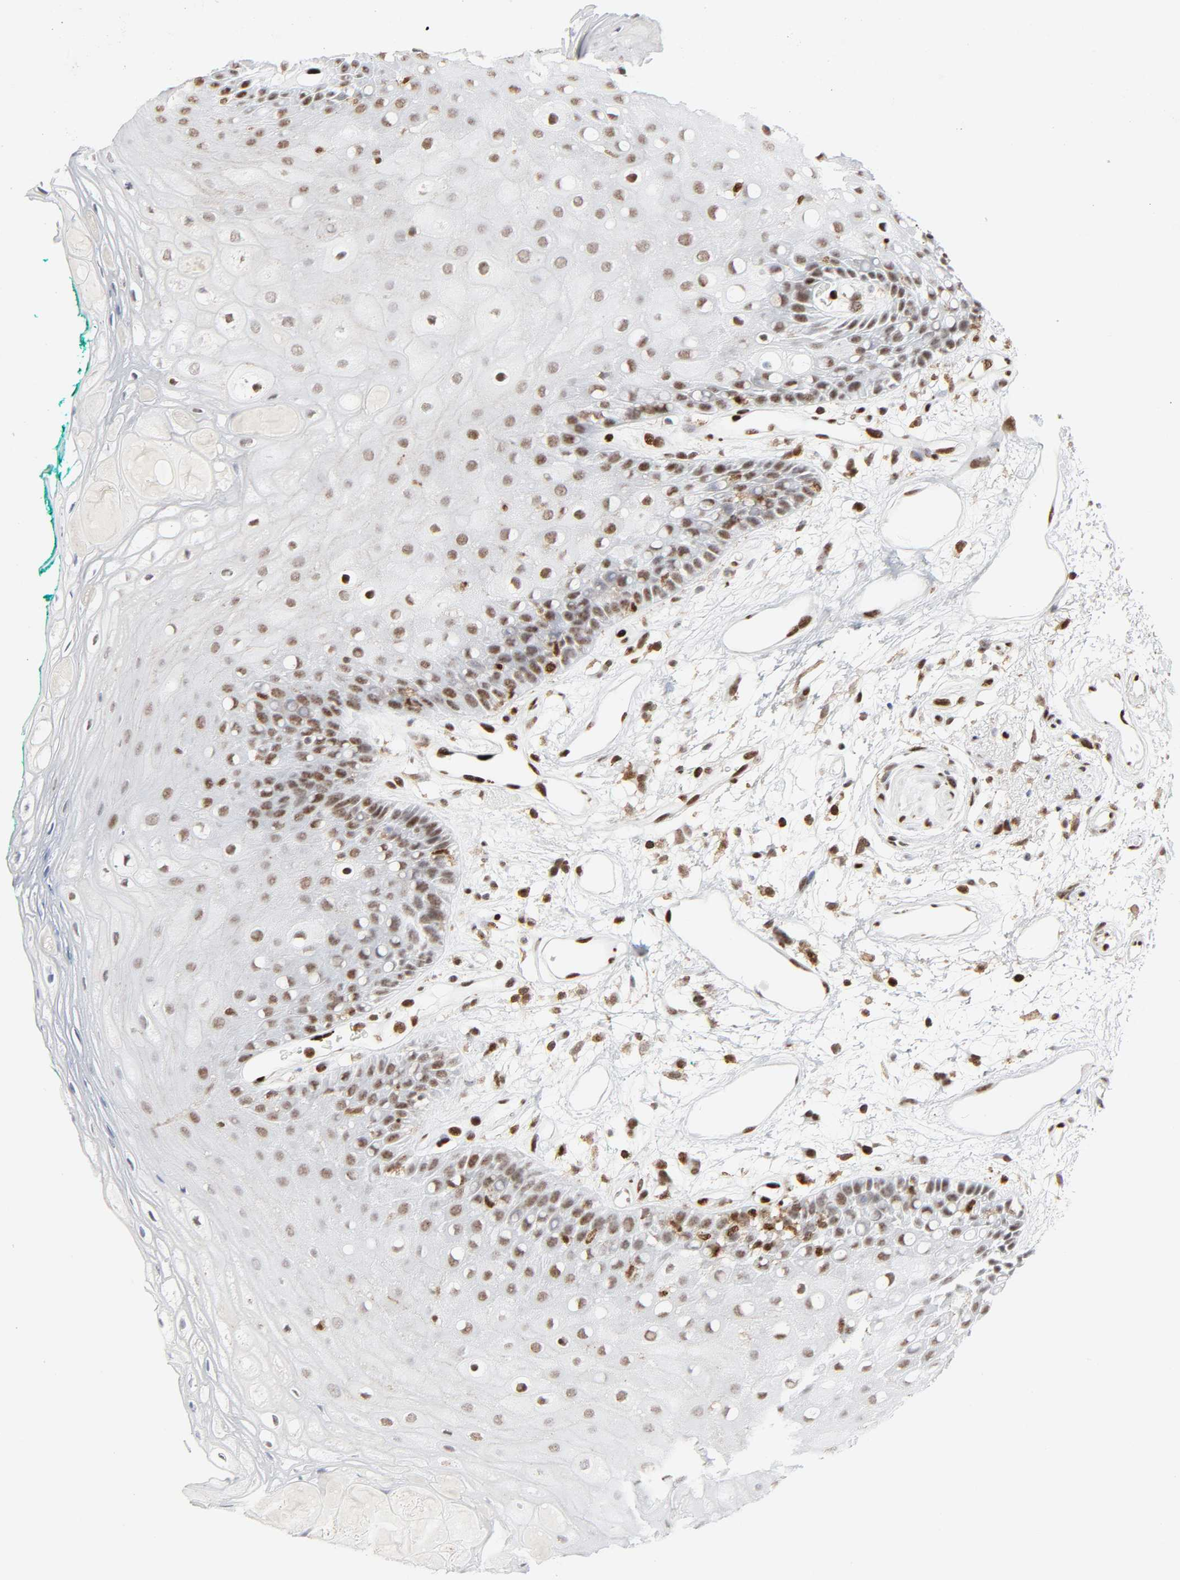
{"staining": {"intensity": "moderate", "quantity": "25%-75%", "location": "nuclear"}, "tissue": "oral mucosa", "cell_type": "Squamous epithelial cells", "image_type": "normal", "snomed": [{"axis": "morphology", "description": "Normal tissue, NOS"}, {"axis": "morphology", "description": "Squamous cell carcinoma, NOS"}, {"axis": "topography", "description": "Skeletal muscle"}, {"axis": "topography", "description": "Oral tissue"}, {"axis": "topography", "description": "Head-Neck"}], "caption": "Protein staining of normal oral mucosa reveals moderate nuclear positivity in about 25%-75% of squamous epithelial cells. The staining is performed using DAB (3,3'-diaminobenzidine) brown chromogen to label protein expression. The nuclei are counter-stained blue using hematoxylin.", "gene": "WAS", "patient": {"sex": "female", "age": 84}}